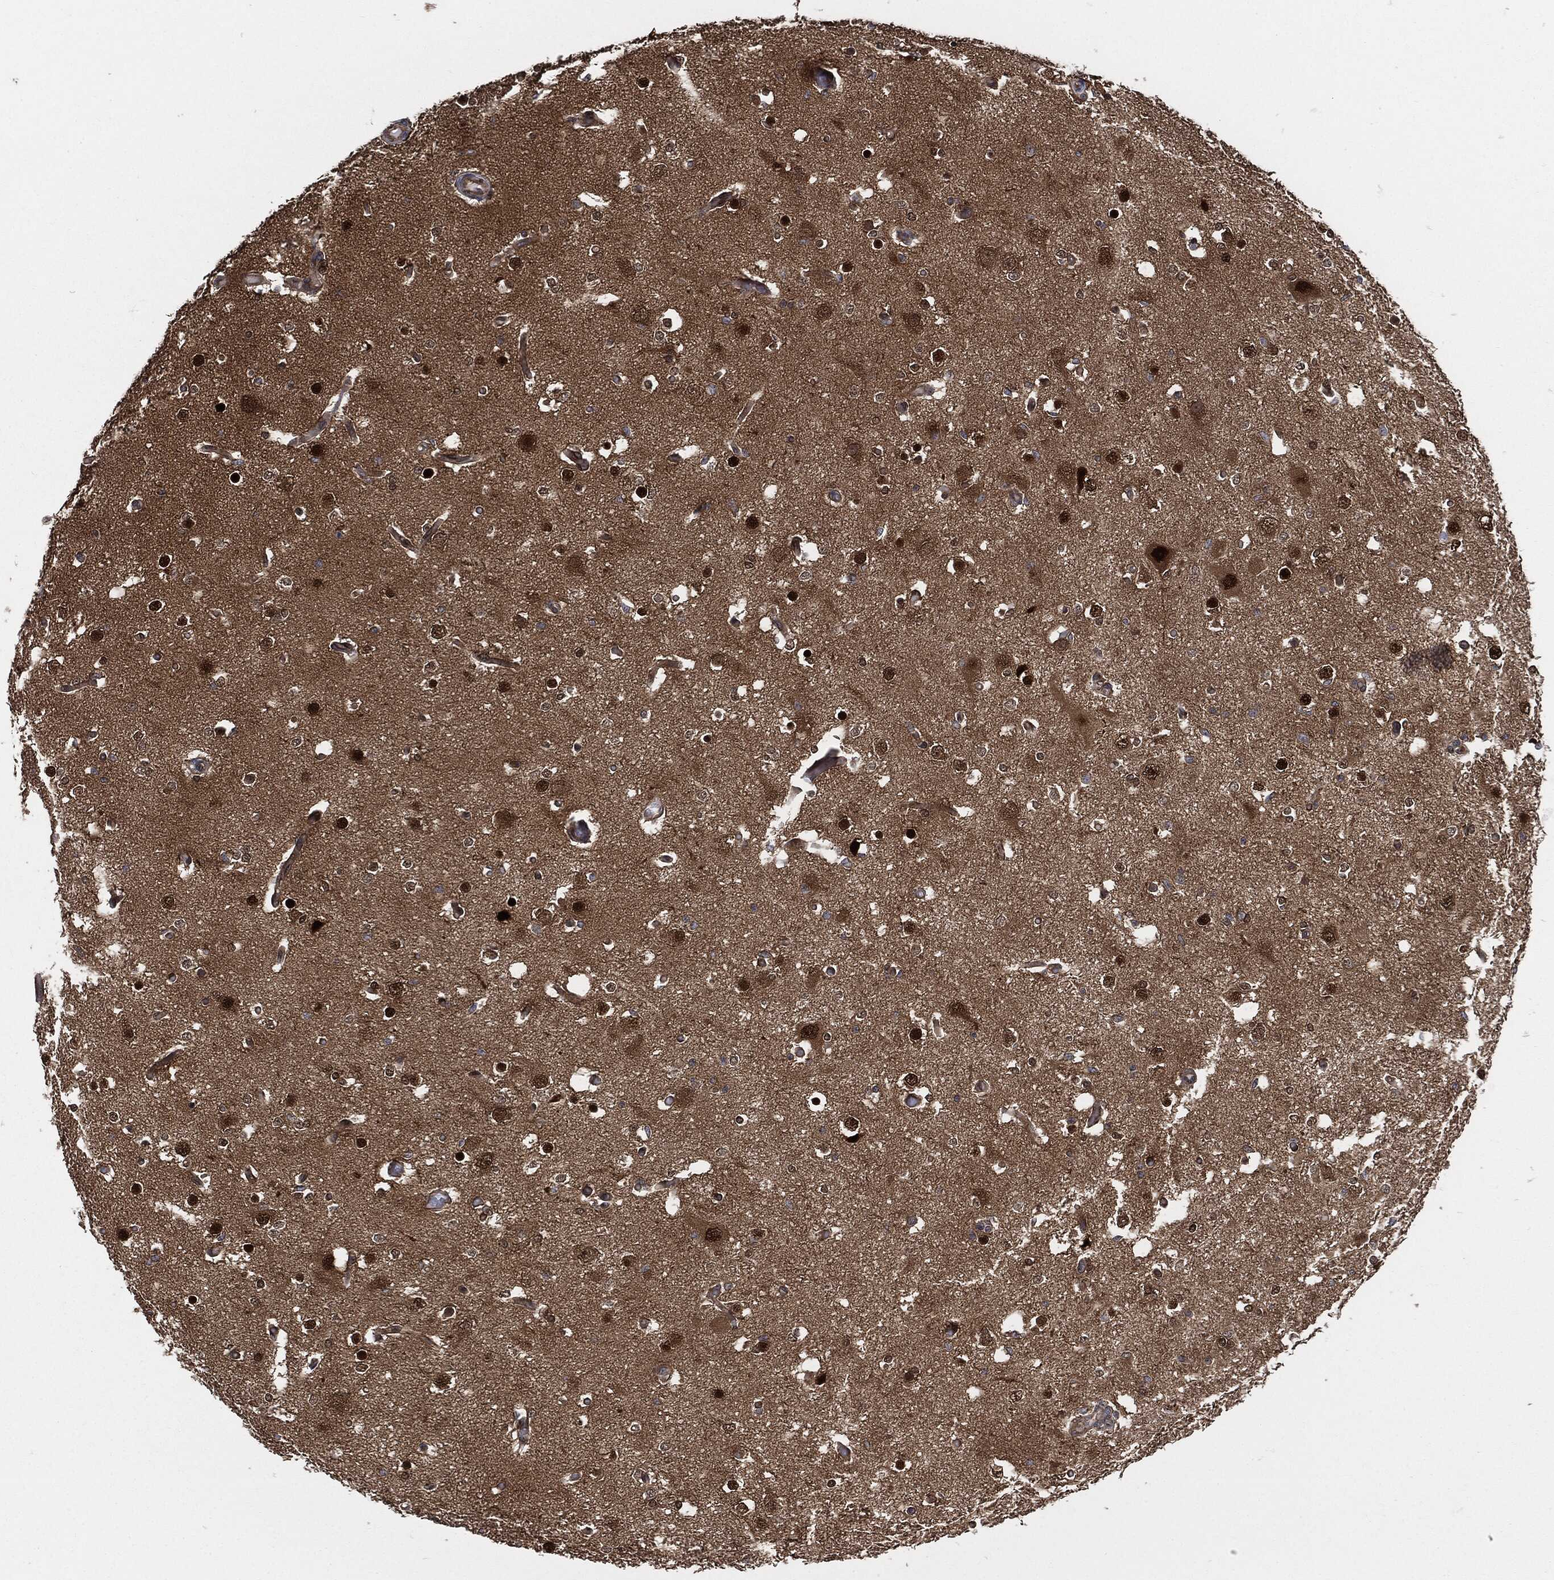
{"staining": {"intensity": "negative", "quantity": "none", "location": "none"}, "tissue": "cerebral cortex", "cell_type": "Endothelial cells", "image_type": "normal", "snomed": [{"axis": "morphology", "description": "Normal tissue, NOS"}, {"axis": "morphology", "description": "Inflammation, NOS"}, {"axis": "topography", "description": "Cerebral cortex"}], "caption": "Immunohistochemistry of benign human cerebral cortex shows no positivity in endothelial cells.", "gene": "DCTN1", "patient": {"sex": "male", "age": 6}}